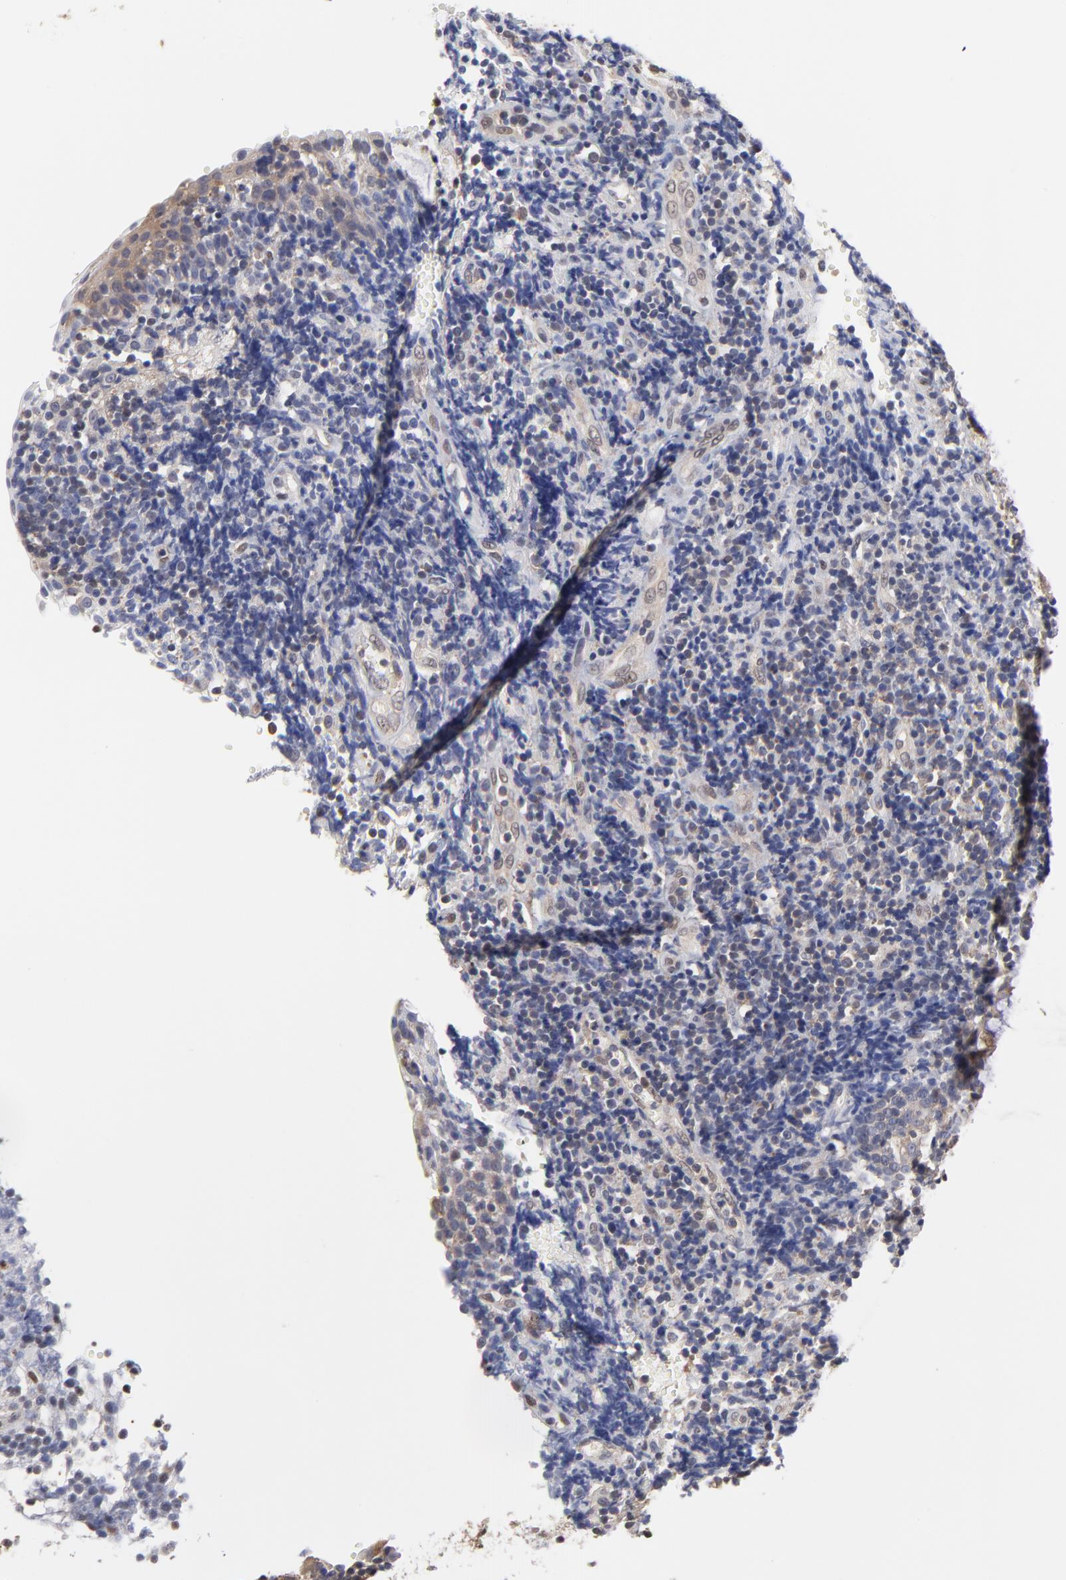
{"staining": {"intensity": "moderate", "quantity": "25%-75%", "location": "cytoplasmic/membranous"}, "tissue": "tonsil", "cell_type": "Germinal center cells", "image_type": "normal", "snomed": [{"axis": "morphology", "description": "Normal tissue, NOS"}, {"axis": "topography", "description": "Tonsil"}], "caption": "A micrograph showing moderate cytoplasmic/membranous expression in about 25%-75% of germinal center cells in benign tonsil, as visualized by brown immunohistochemical staining.", "gene": "CCT2", "patient": {"sex": "female", "age": 40}}